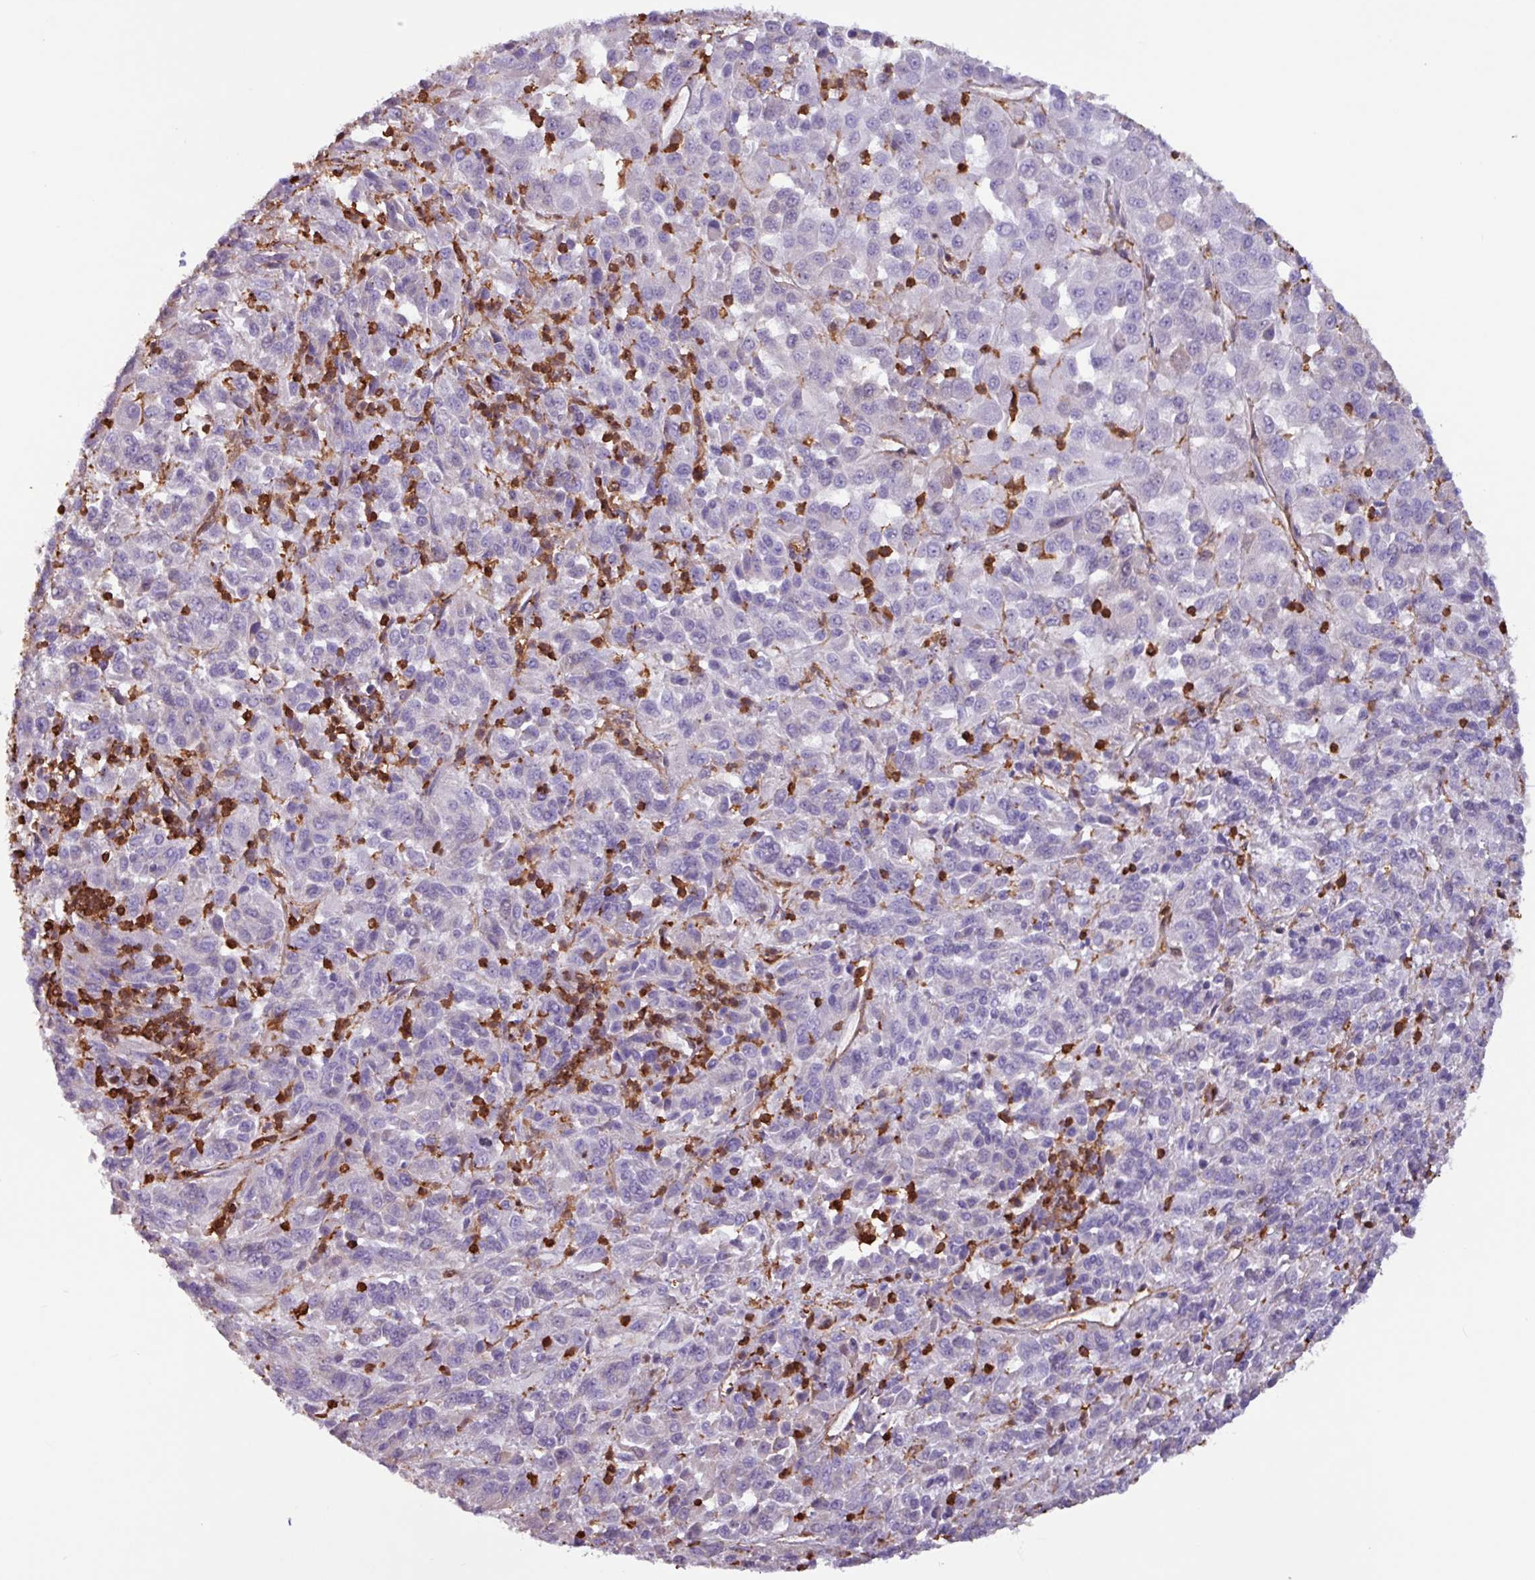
{"staining": {"intensity": "negative", "quantity": "none", "location": "none"}, "tissue": "melanoma", "cell_type": "Tumor cells", "image_type": "cancer", "snomed": [{"axis": "morphology", "description": "Malignant melanoma, Metastatic site"}, {"axis": "topography", "description": "Lung"}], "caption": "Immunohistochemical staining of human melanoma reveals no significant staining in tumor cells.", "gene": "ARHGDIB", "patient": {"sex": "male", "age": 64}}